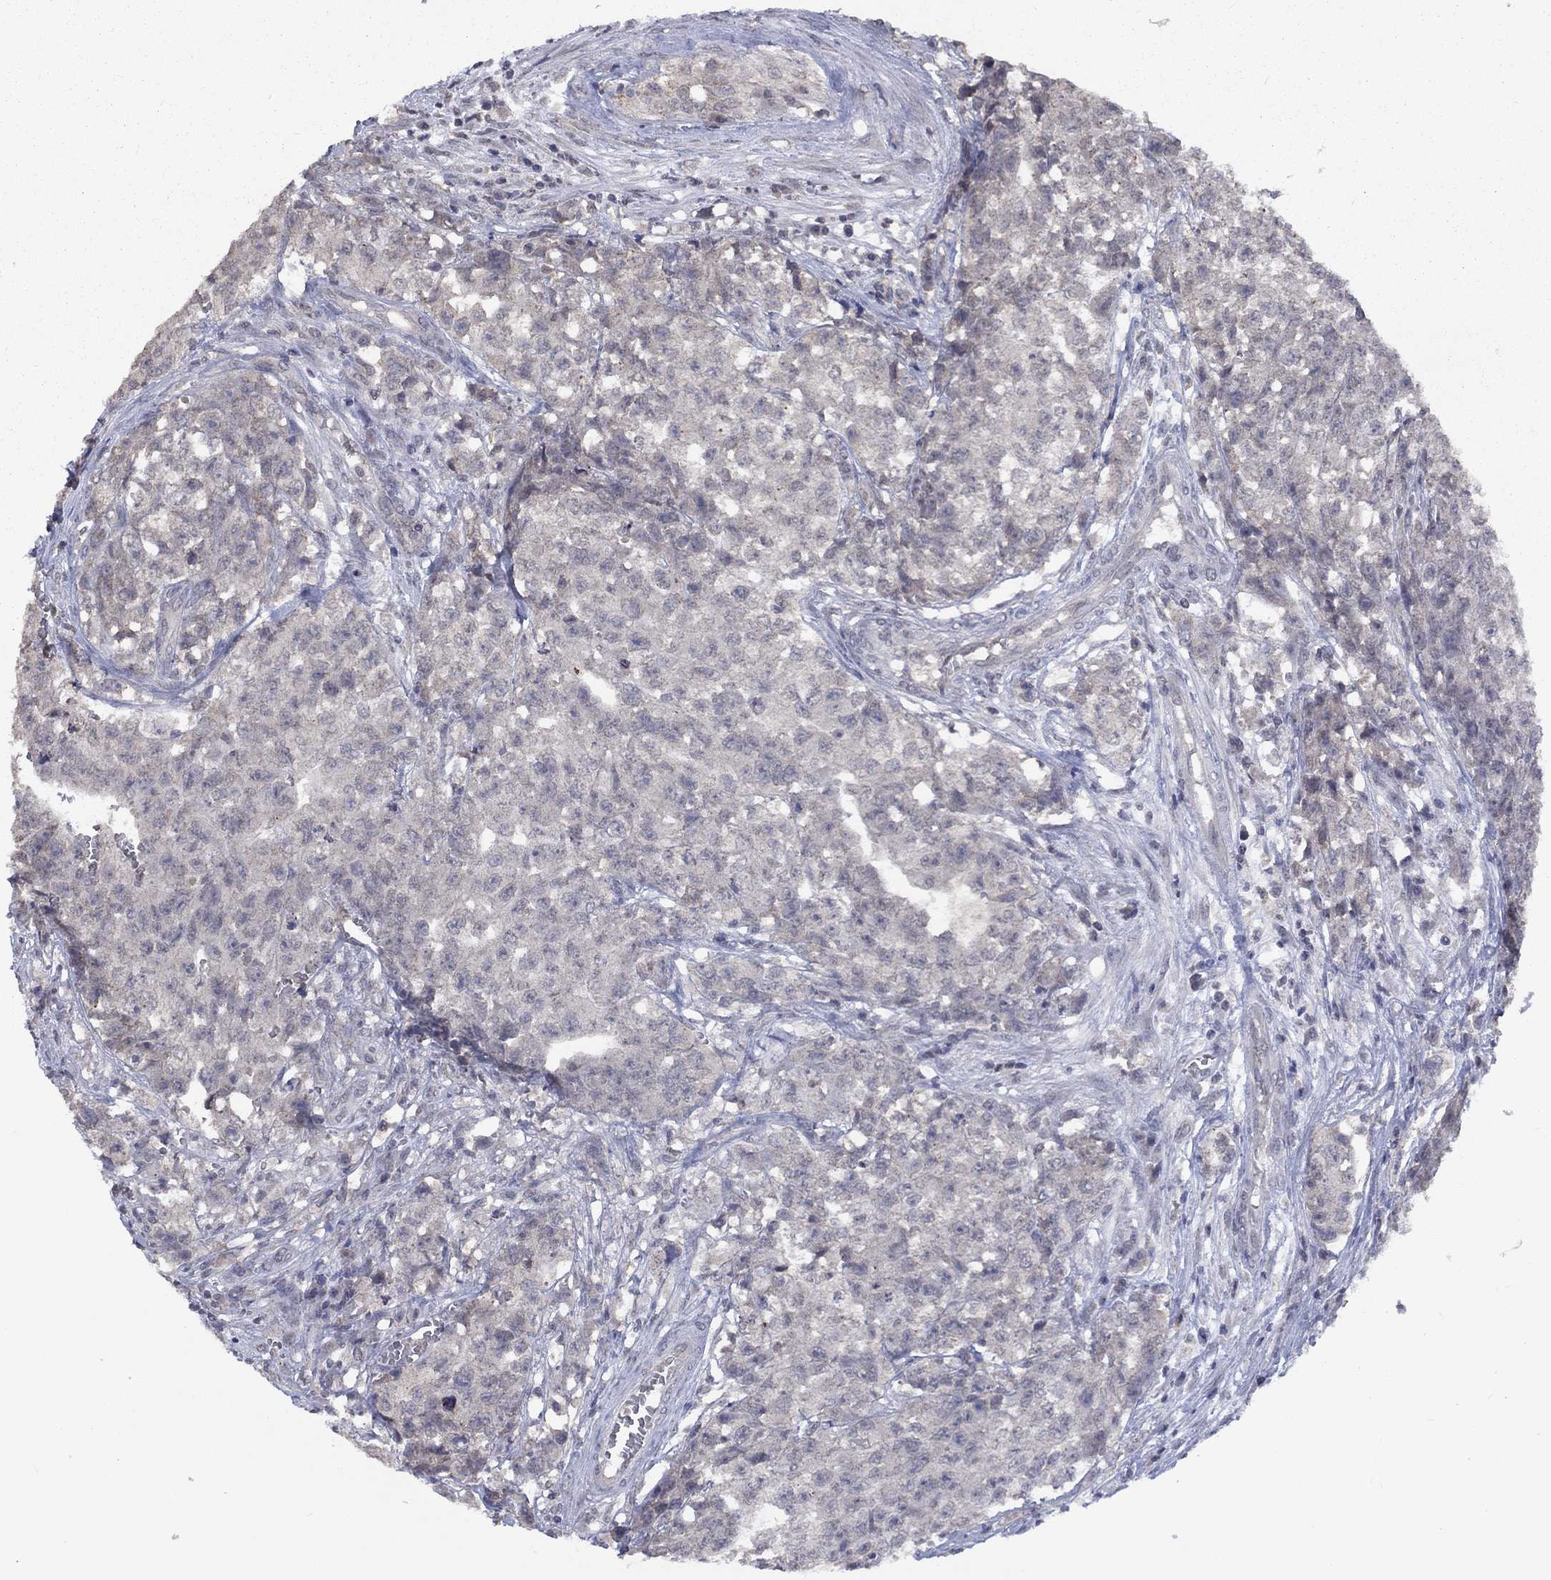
{"staining": {"intensity": "negative", "quantity": "none", "location": "none"}, "tissue": "testis cancer", "cell_type": "Tumor cells", "image_type": "cancer", "snomed": [{"axis": "morphology", "description": "Seminoma, NOS"}, {"axis": "morphology", "description": "Carcinoma, Embryonal, NOS"}, {"axis": "topography", "description": "Testis"}], "caption": "Micrograph shows no protein staining in tumor cells of testis embryonal carcinoma tissue.", "gene": "SPATA33", "patient": {"sex": "male", "age": 22}}